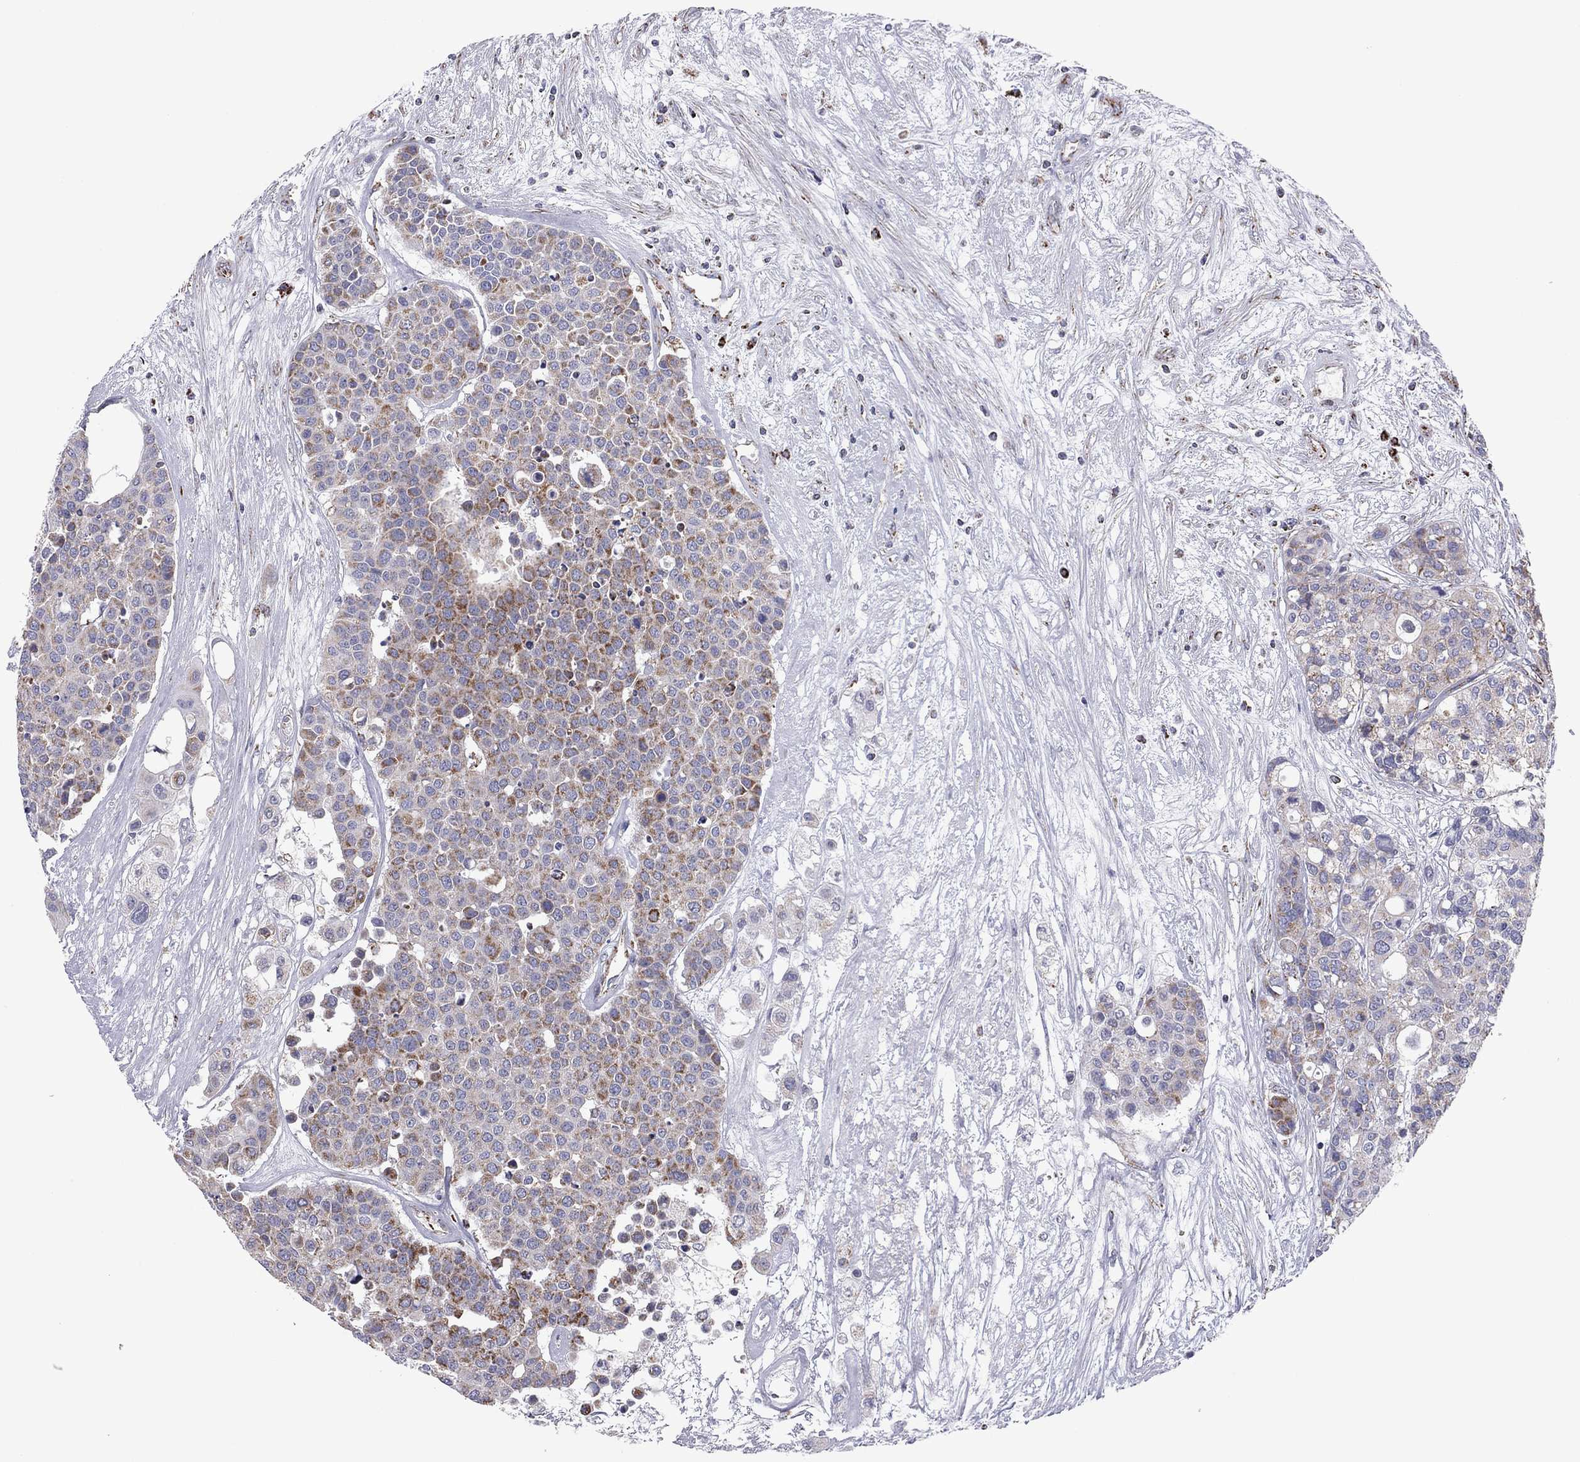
{"staining": {"intensity": "moderate", "quantity": "<25%", "location": "cytoplasmic/membranous"}, "tissue": "carcinoid", "cell_type": "Tumor cells", "image_type": "cancer", "snomed": [{"axis": "morphology", "description": "Carcinoid, malignant, NOS"}, {"axis": "topography", "description": "Colon"}], "caption": "Immunohistochemical staining of human carcinoid (malignant) exhibits low levels of moderate cytoplasmic/membranous staining in approximately <25% of tumor cells.", "gene": "NDUFV1", "patient": {"sex": "male", "age": 81}}